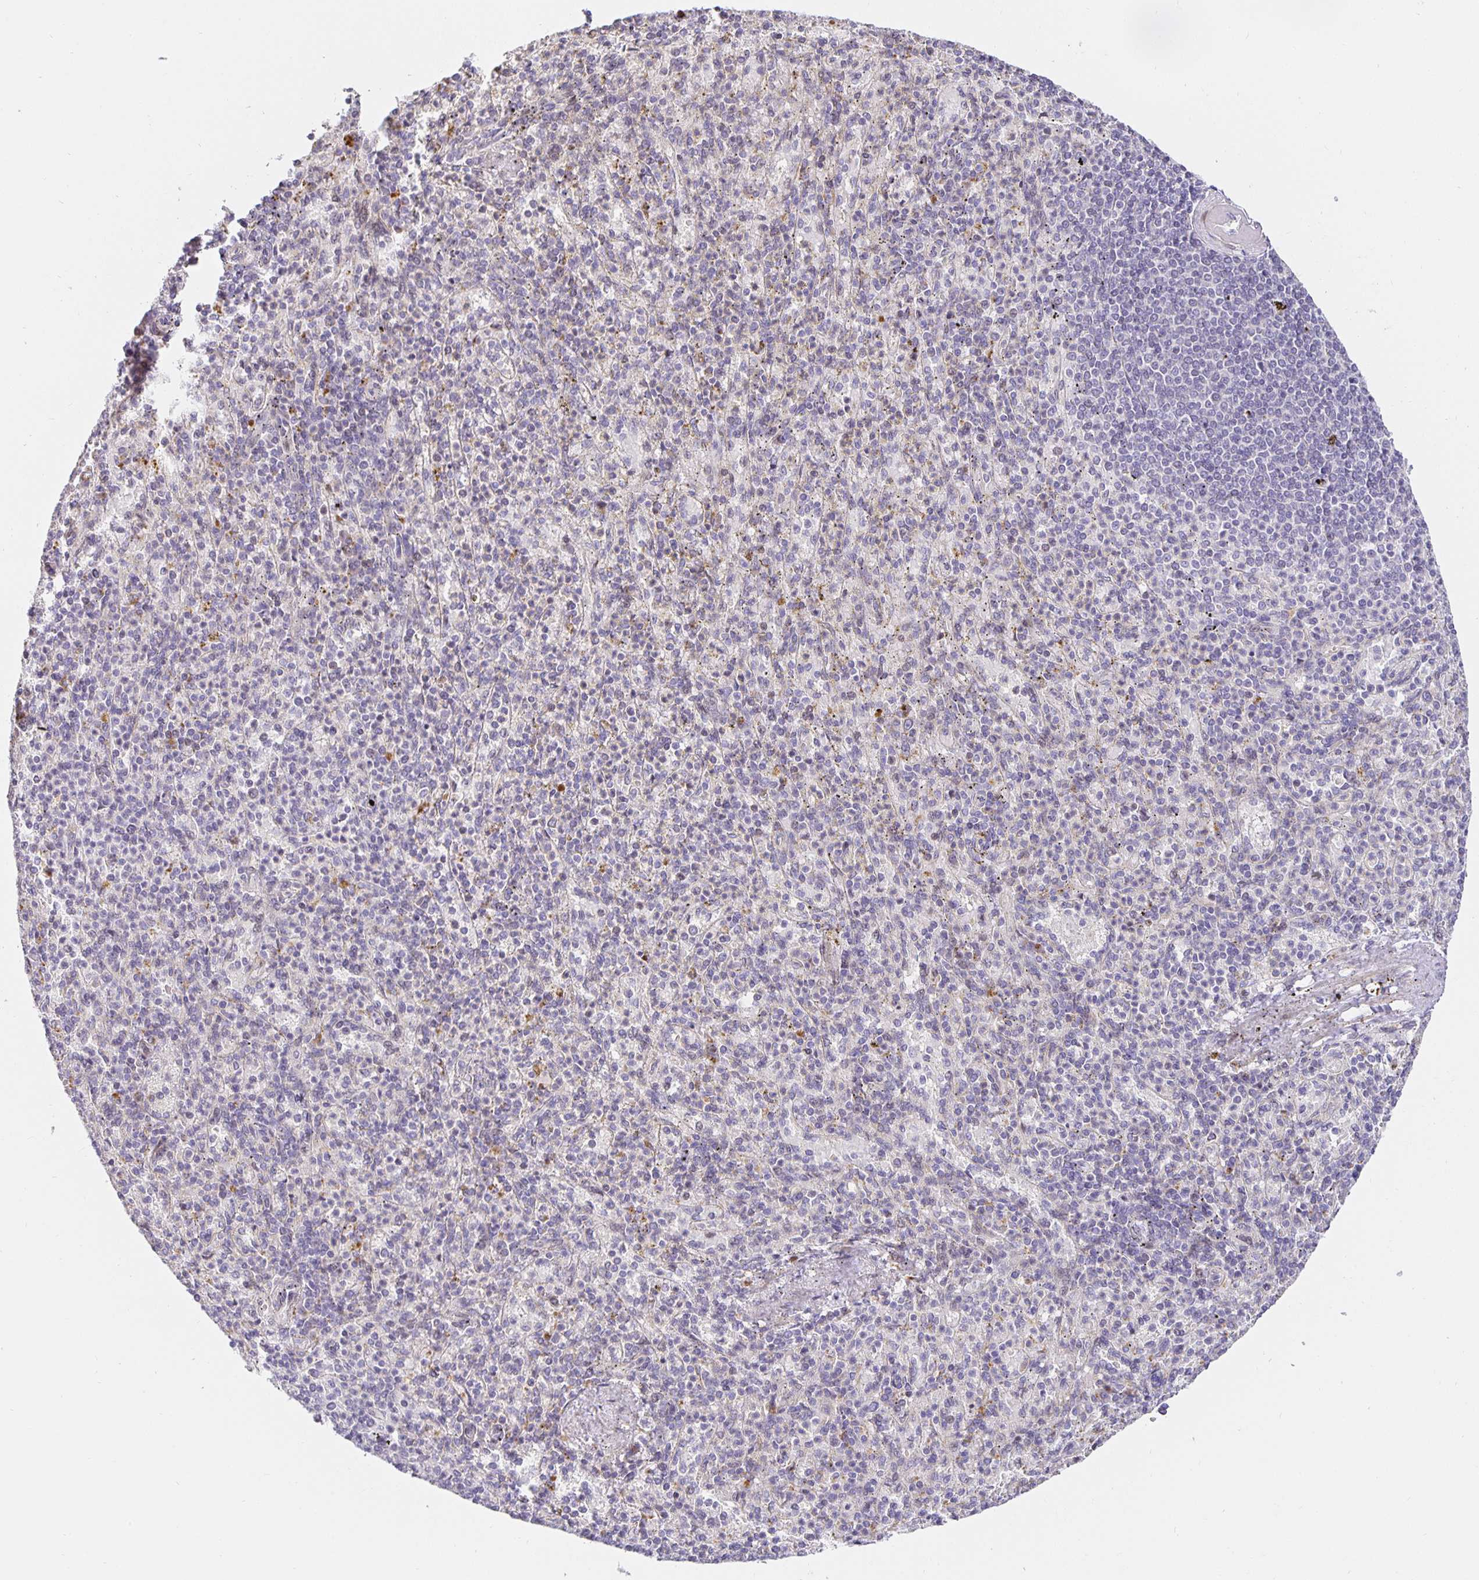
{"staining": {"intensity": "negative", "quantity": "none", "location": "none"}, "tissue": "spleen", "cell_type": "Cells in red pulp", "image_type": "normal", "snomed": [{"axis": "morphology", "description": "Normal tissue, NOS"}, {"axis": "topography", "description": "Spleen"}], "caption": "A micrograph of spleen stained for a protein demonstrates no brown staining in cells in red pulp. (DAB immunohistochemistry visualized using brightfield microscopy, high magnification).", "gene": "TJP3", "patient": {"sex": "female", "age": 74}}